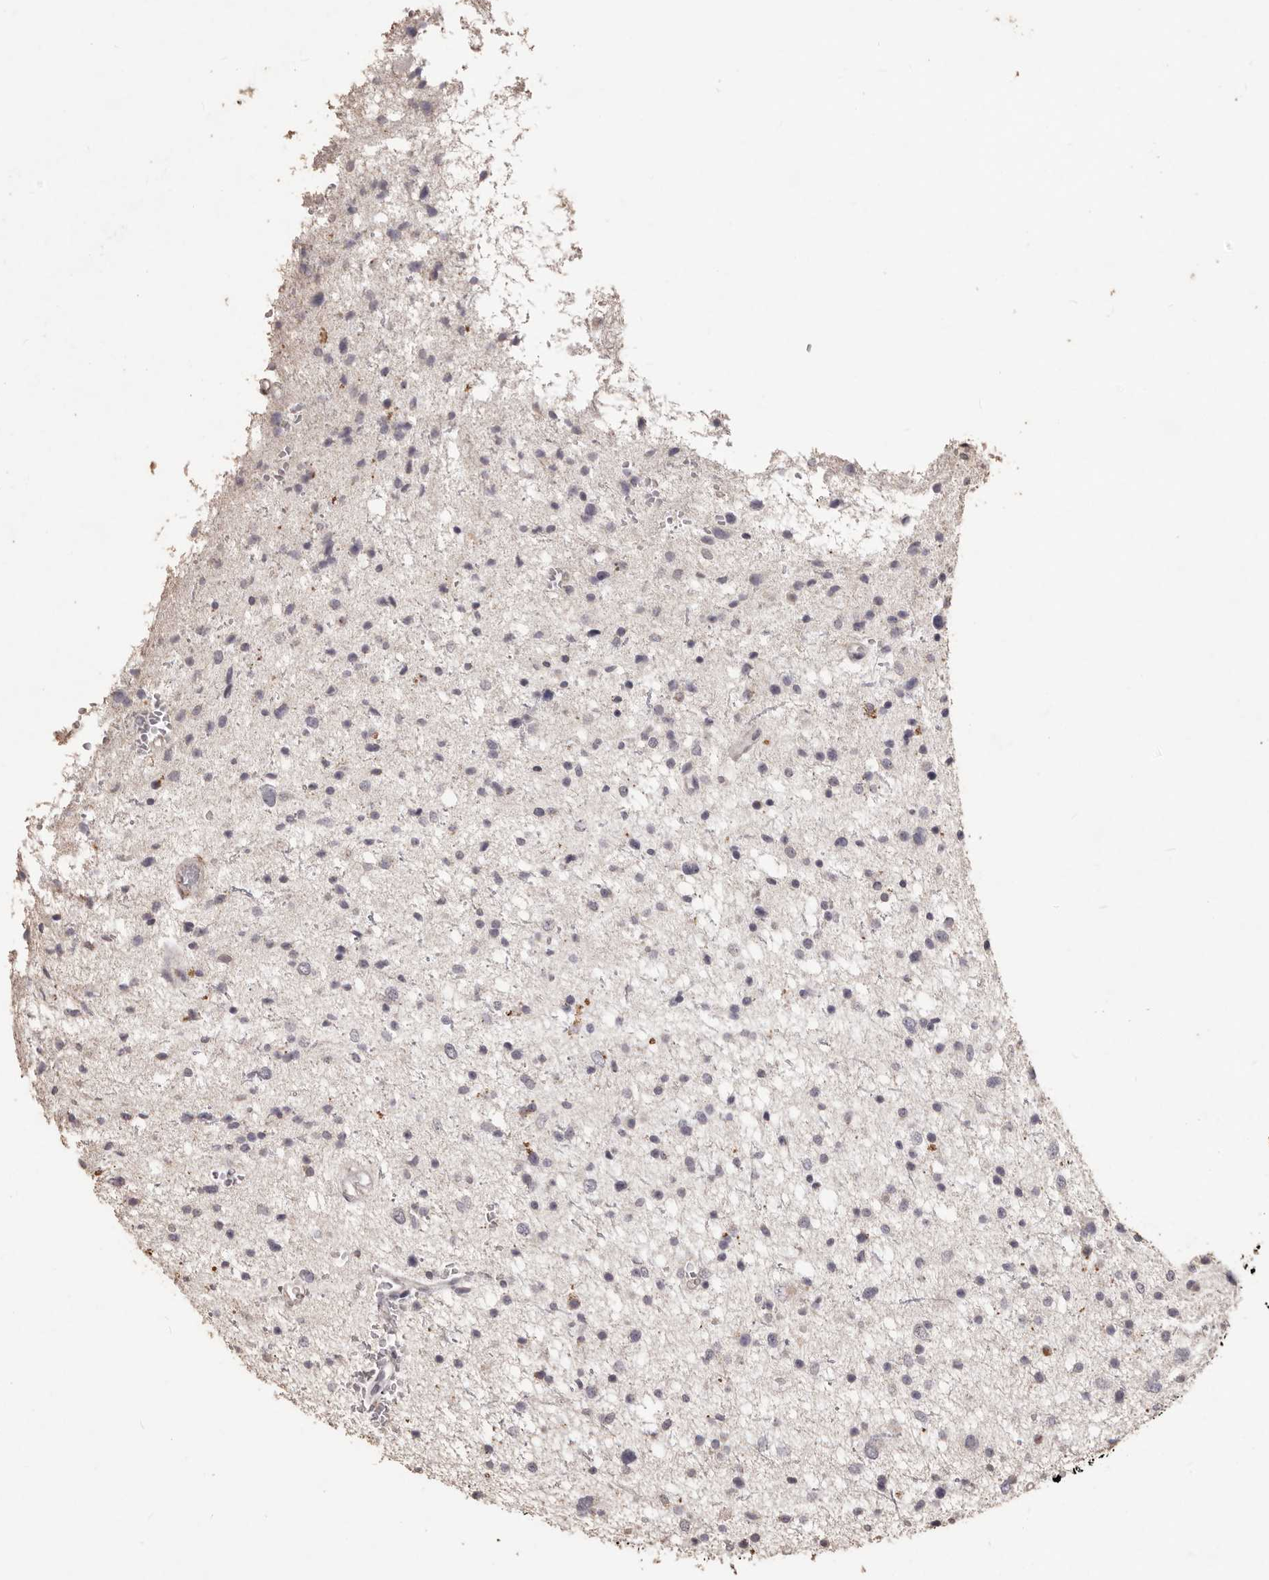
{"staining": {"intensity": "weak", "quantity": "<25%", "location": "cytoplasmic/membranous"}, "tissue": "glioma", "cell_type": "Tumor cells", "image_type": "cancer", "snomed": [{"axis": "morphology", "description": "Glioma, malignant, Low grade"}, {"axis": "topography", "description": "Brain"}], "caption": "Protein analysis of low-grade glioma (malignant) exhibits no significant staining in tumor cells.", "gene": "PRSS27", "patient": {"sex": "female", "age": 37}}